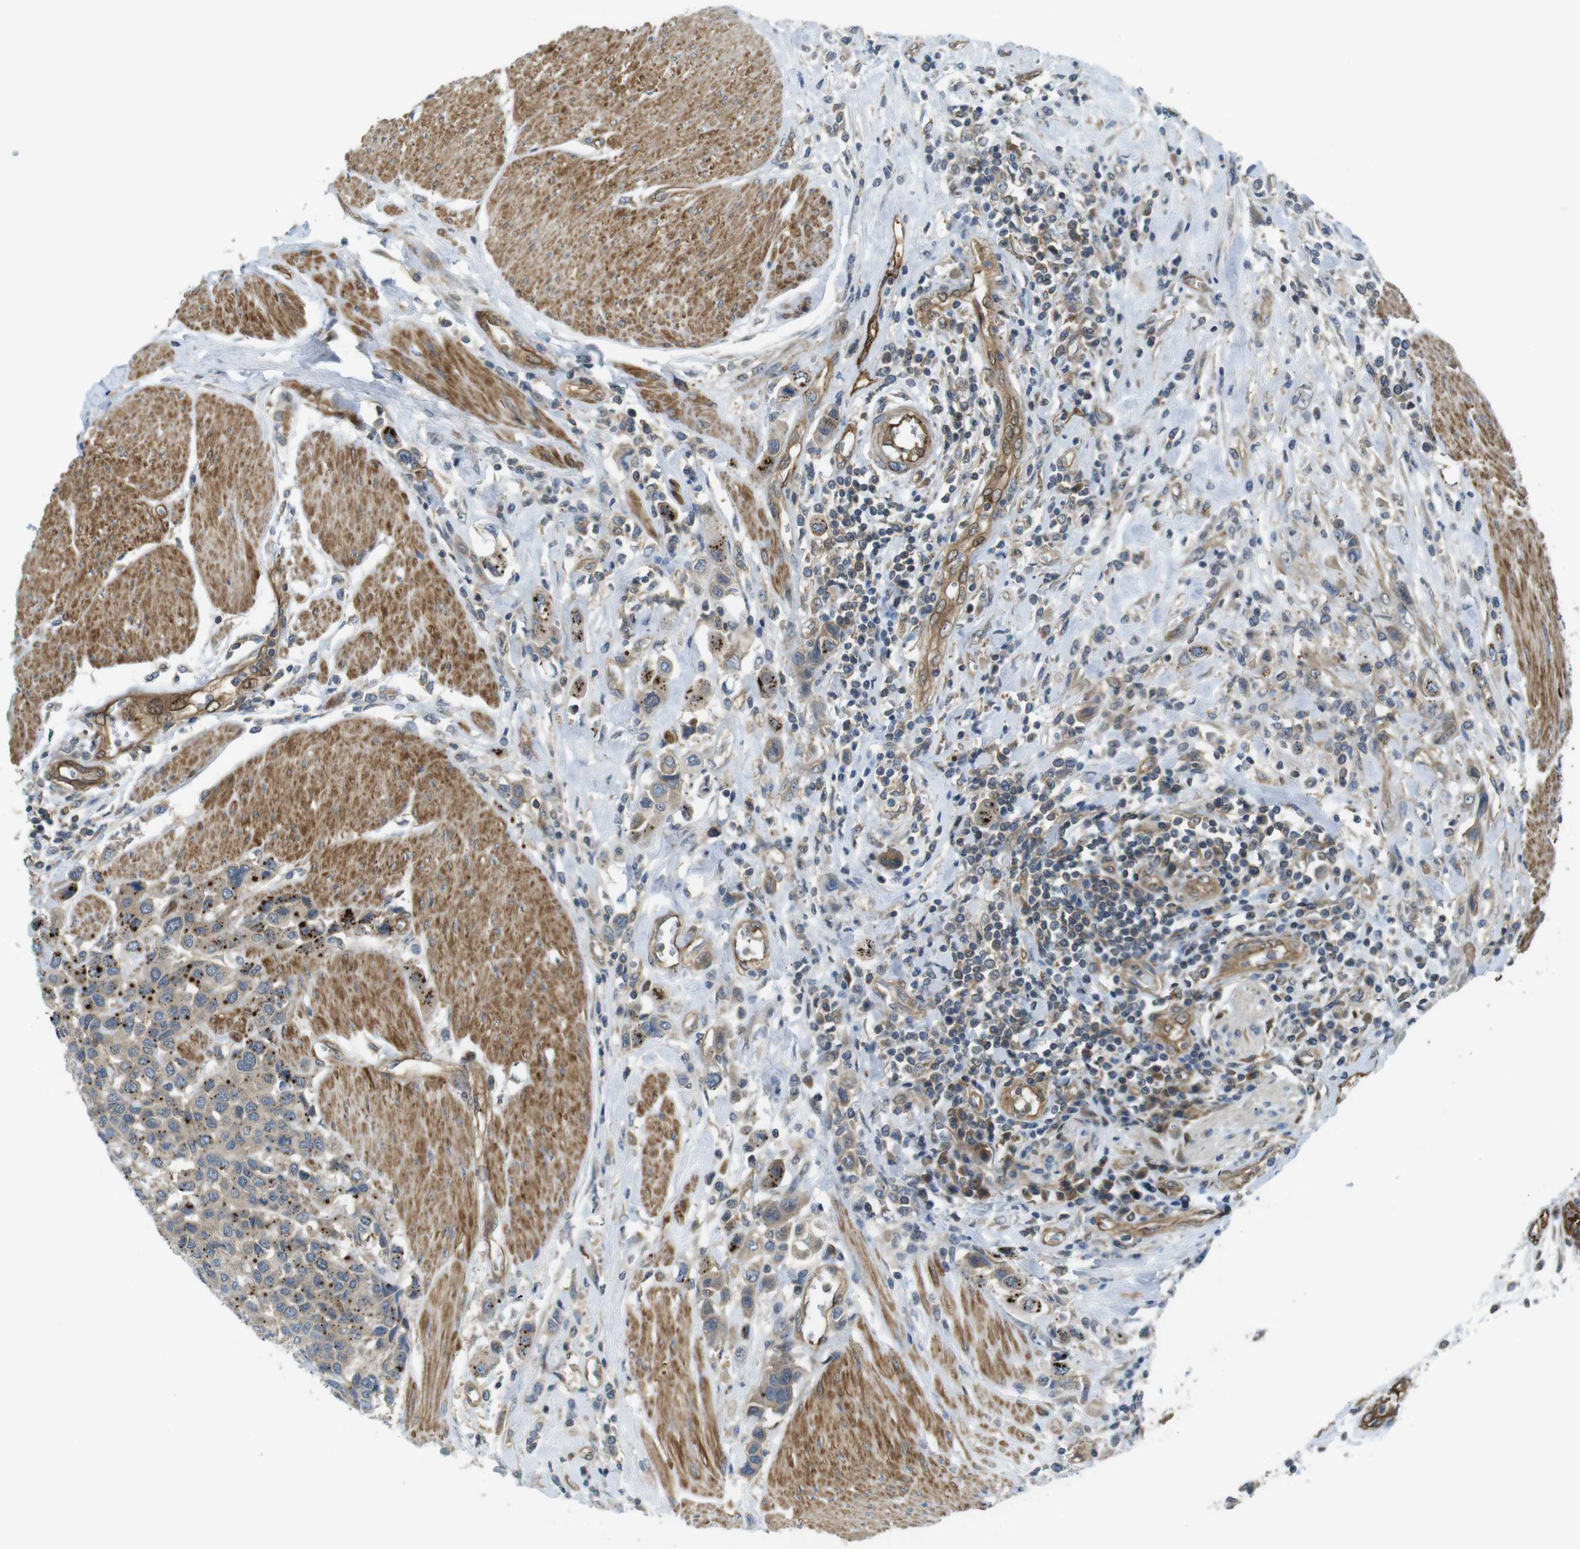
{"staining": {"intensity": "weak", "quantity": ">75%", "location": "cytoplasmic/membranous"}, "tissue": "urothelial cancer", "cell_type": "Tumor cells", "image_type": "cancer", "snomed": [{"axis": "morphology", "description": "Urothelial carcinoma, High grade"}, {"axis": "topography", "description": "Urinary bladder"}], "caption": "Immunohistochemistry (IHC) histopathology image of urothelial cancer stained for a protein (brown), which shows low levels of weak cytoplasmic/membranous expression in approximately >75% of tumor cells.", "gene": "TSC1", "patient": {"sex": "male", "age": 50}}